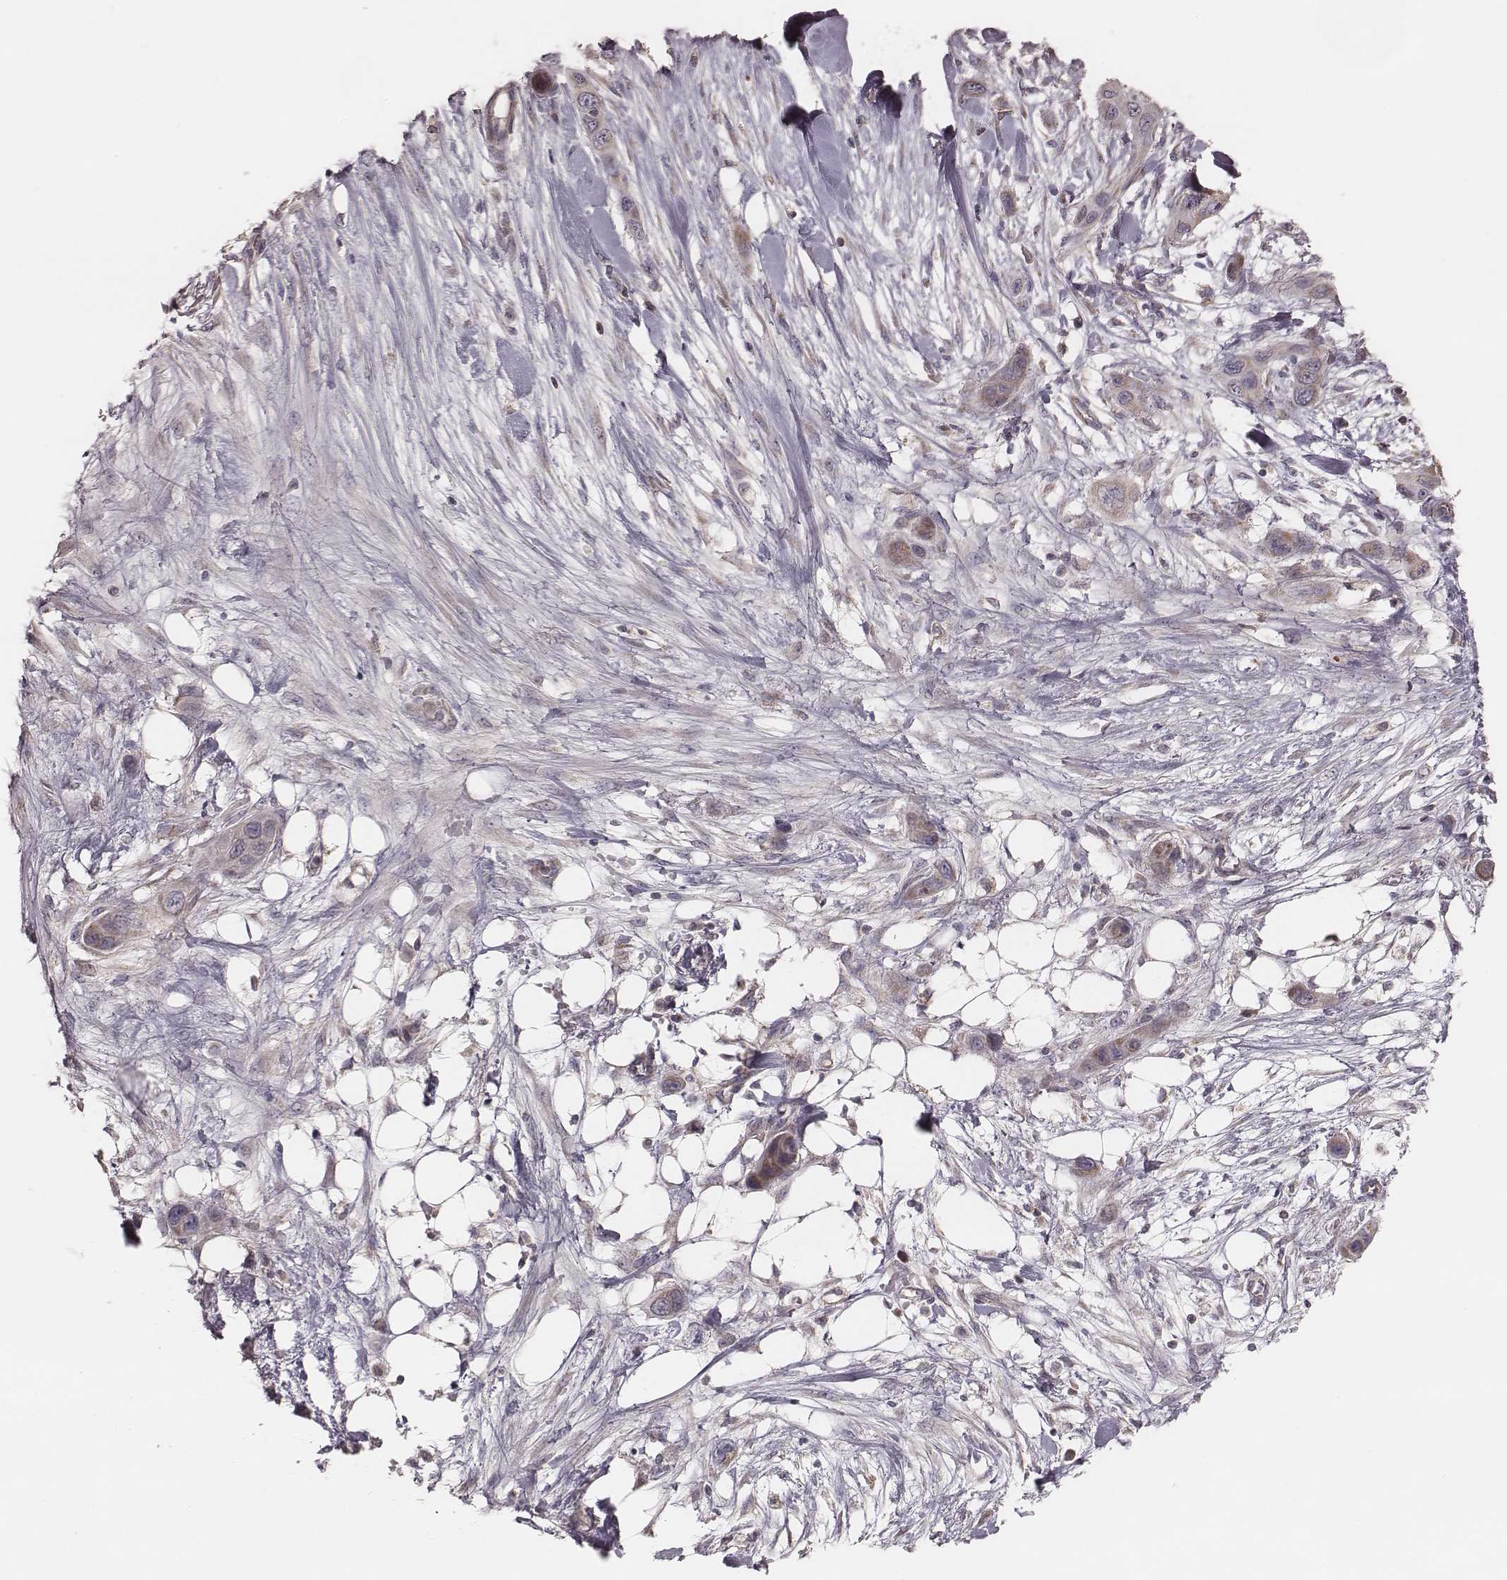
{"staining": {"intensity": "weak", "quantity": "25%-75%", "location": "cytoplasmic/membranous"}, "tissue": "skin cancer", "cell_type": "Tumor cells", "image_type": "cancer", "snomed": [{"axis": "morphology", "description": "Squamous cell carcinoma, NOS"}, {"axis": "topography", "description": "Skin"}], "caption": "Approximately 25%-75% of tumor cells in squamous cell carcinoma (skin) demonstrate weak cytoplasmic/membranous protein staining as visualized by brown immunohistochemical staining.", "gene": "MRPS27", "patient": {"sex": "male", "age": 79}}